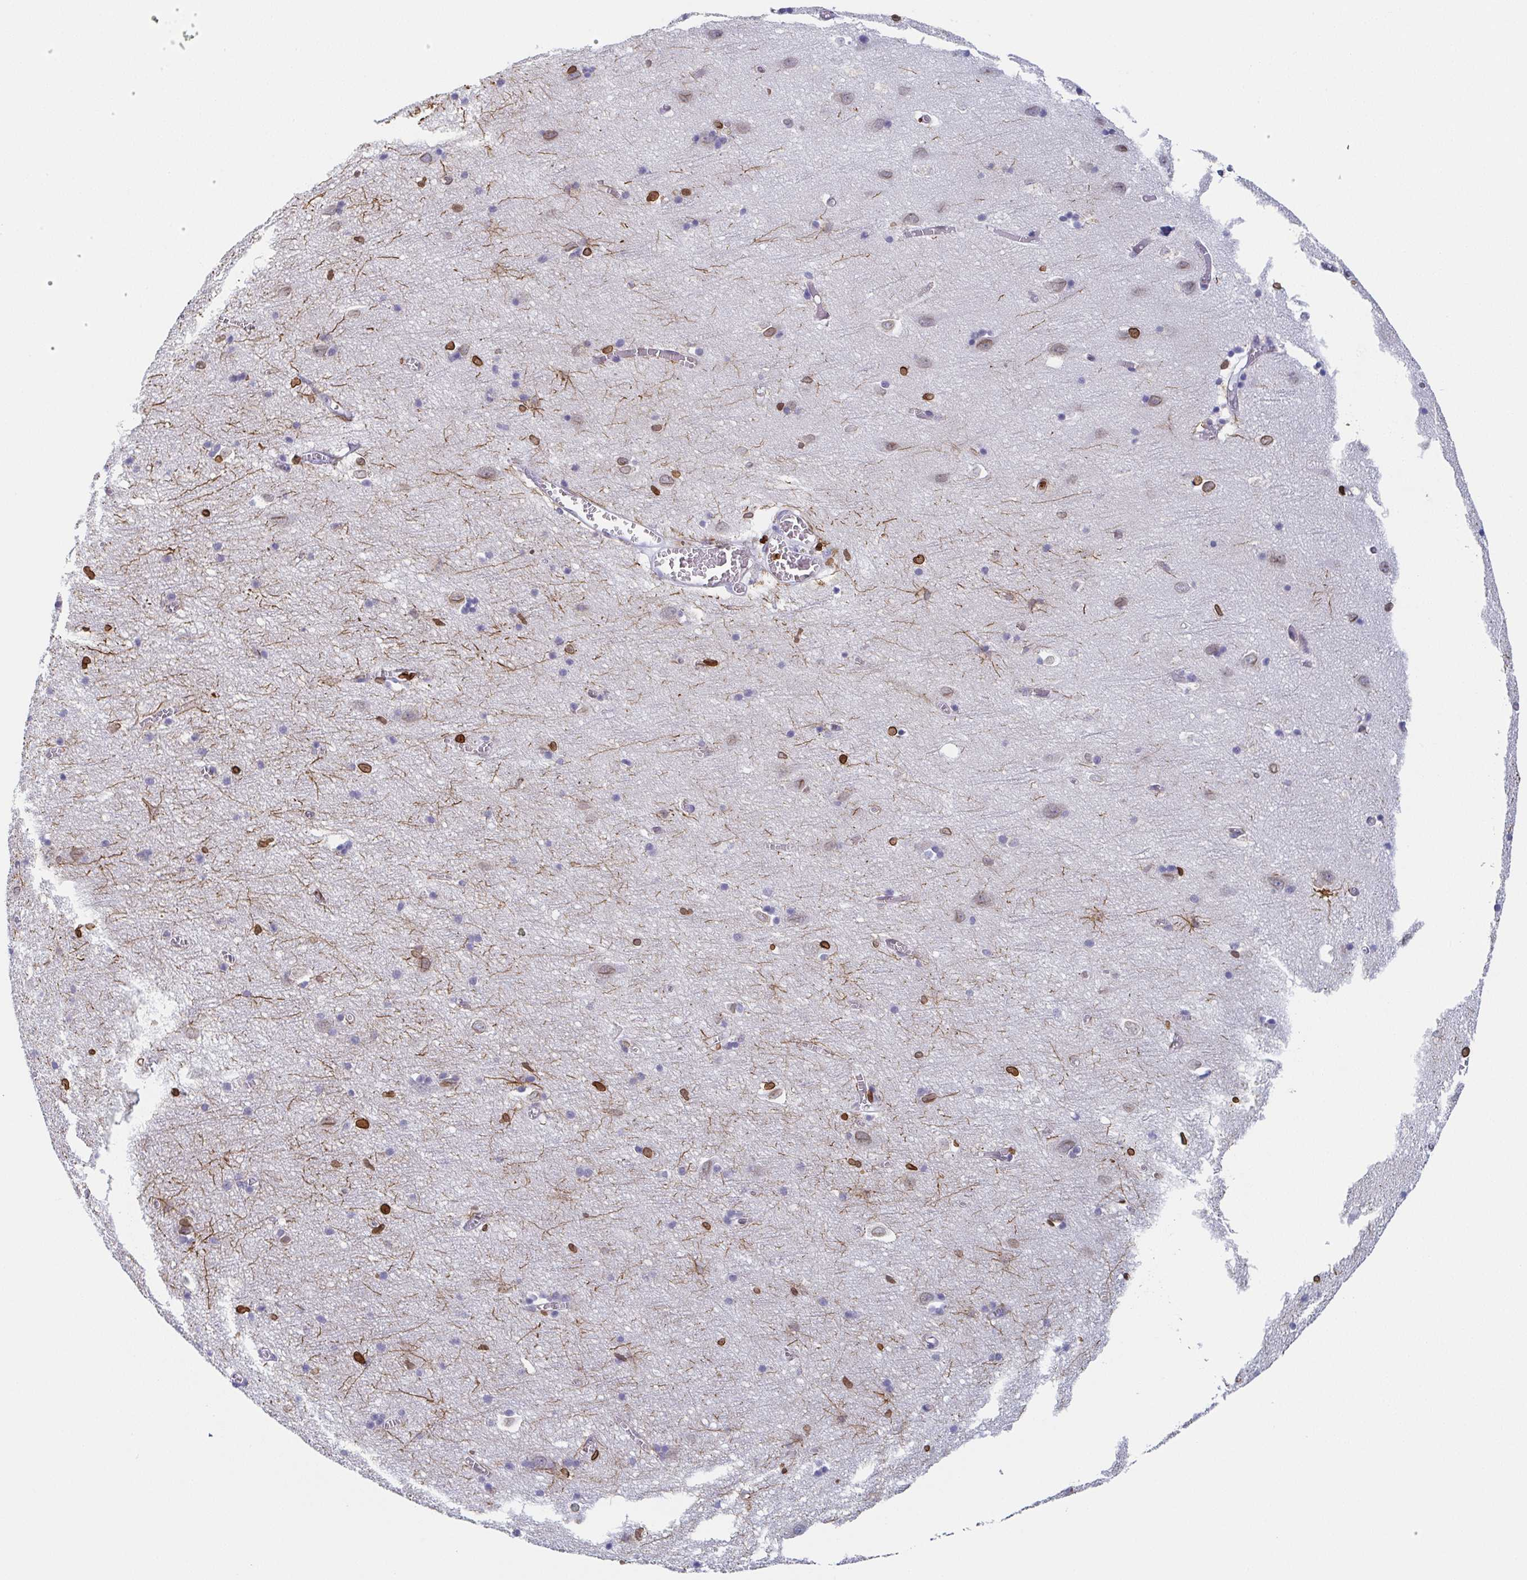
{"staining": {"intensity": "negative", "quantity": "none", "location": "none"}, "tissue": "cerebral cortex", "cell_type": "Endothelial cells", "image_type": "normal", "snomed": [{"axis": "morphology", "description": "Normal tissue, NOS"}, {"axis": "topography", "description": "Cerebral cortex"}], "caption": "DAB (3,3'-diaminobenzidine) immunohistochemical staining of benign human cerebral cortex reveals no significant positivity in endothelial cells.", "gene": "BTBD7", "patient": {"sex": "male", "age": 70}}